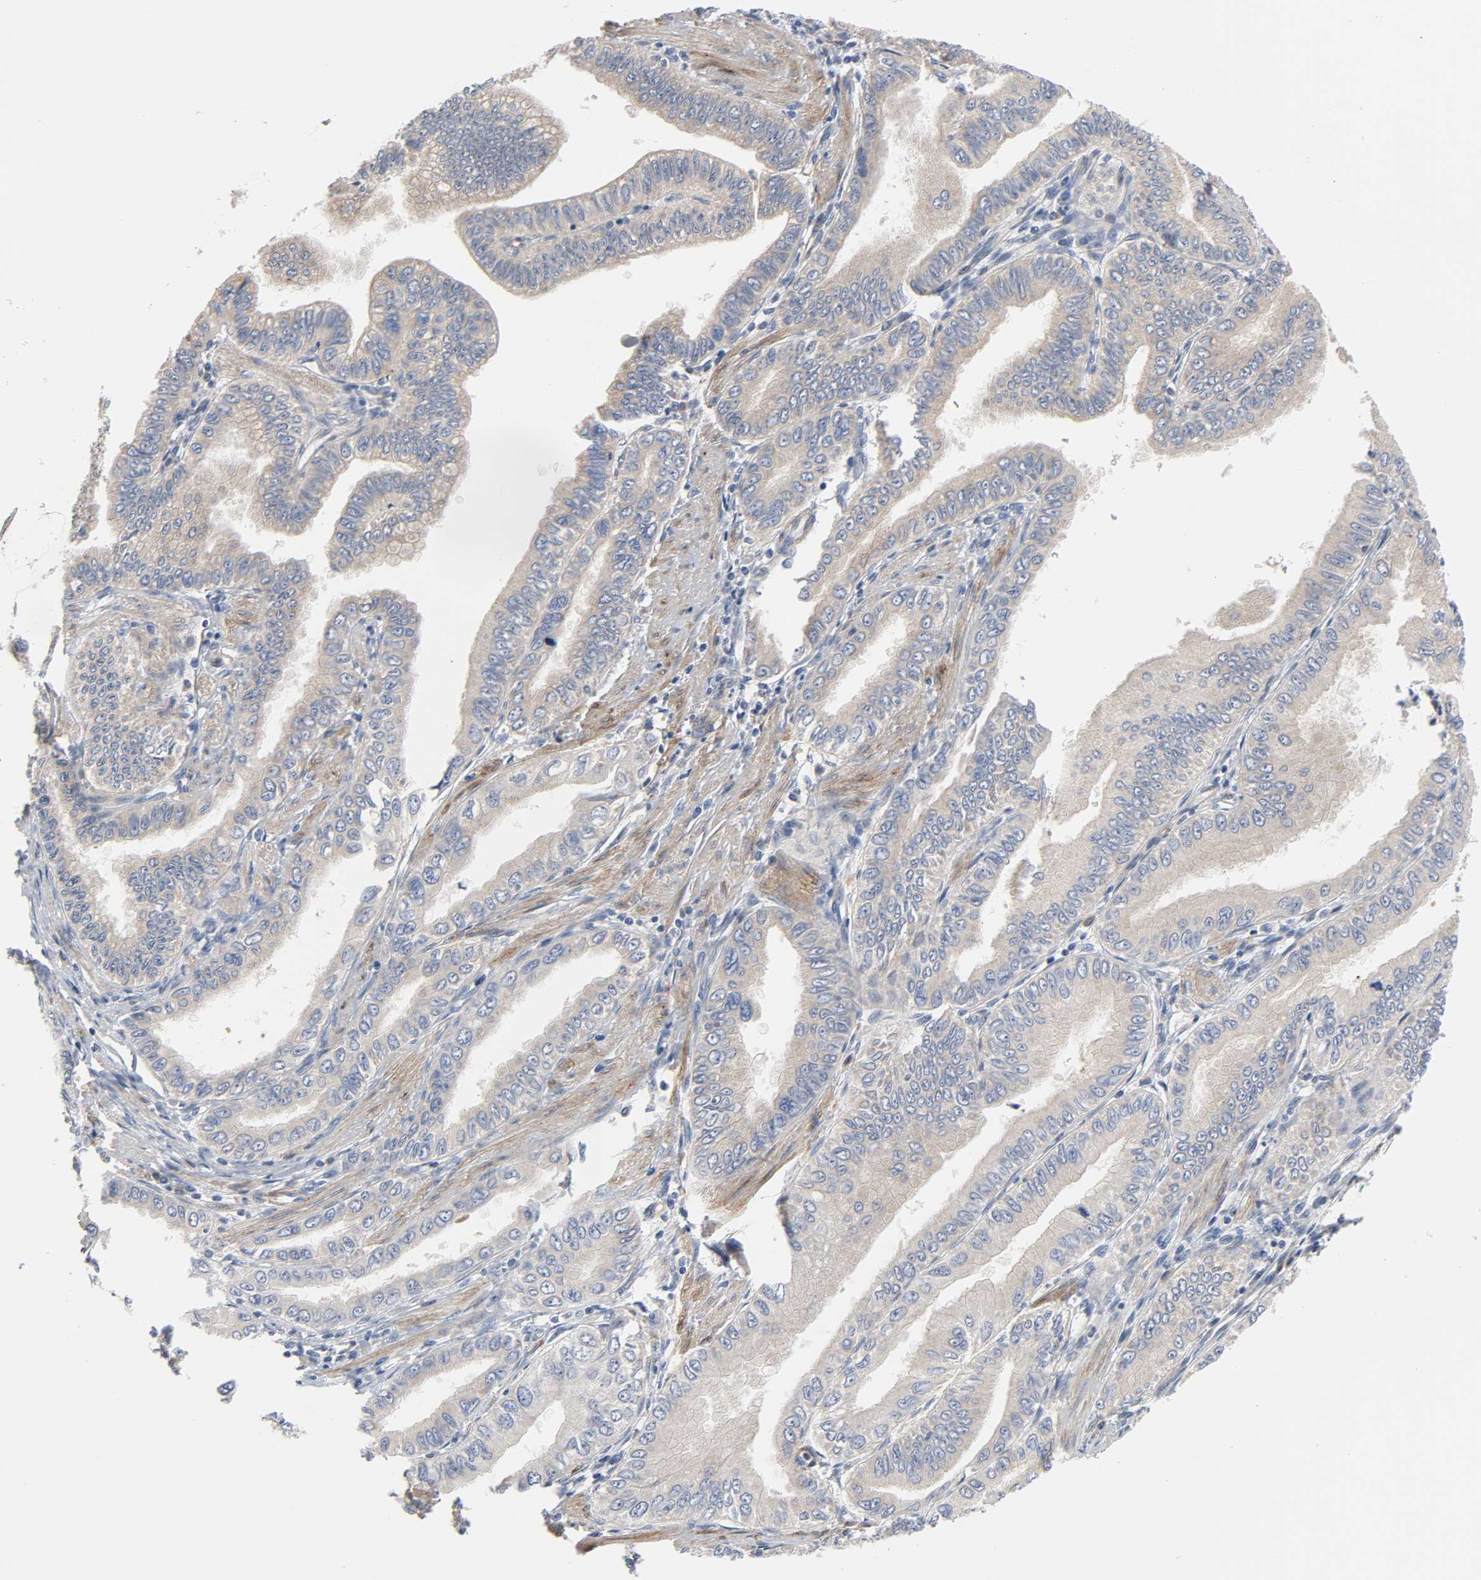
{"staining": {"intensity": "weak", "quantity": ">75%", "location": "cytoplasmic/membranous"}, "tissue": "pancreatic cancer", "cell_type": "Tumor cells", "image_type": "cancer", "snomed": [{"axis": "morphology", "description": "Normal tissue, NOS"}, {"axis": "topography", "description": "Lymph node"}], "caption": "Tumor cells demonstrate low levels of weak cytoplasmic/membranous expression in about >75% of cells in human pancreatic cancer.", "gene": "ARHGAP1", "patient": {"sex": "male", "age": 50}}